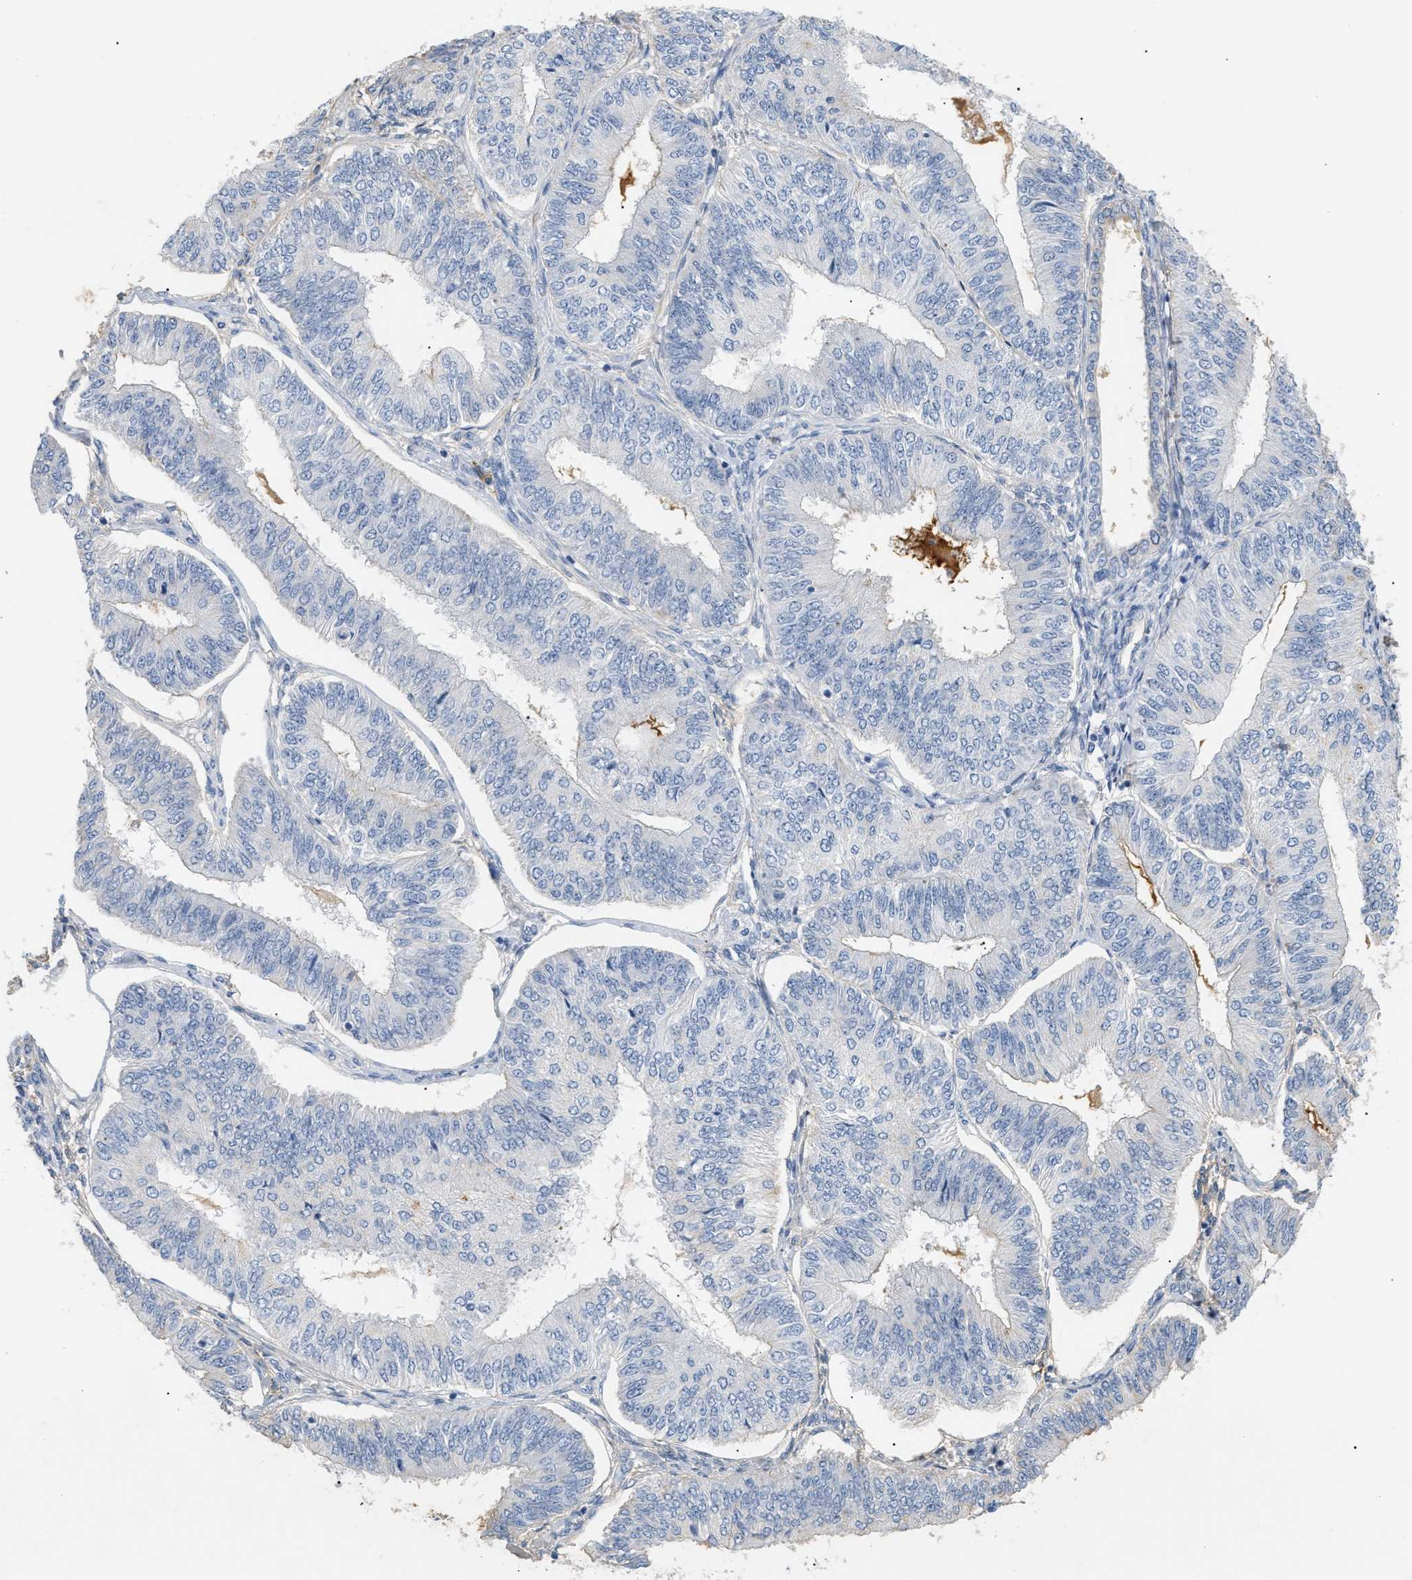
{"staining": {"intensity": "negative", "quantity": "none", "location": "none"}, "tissue": "endometrial cancer", "cell_type": "Tumor cells", "image_type": "cancer", "snomed": [{"axis": "morphology", "description": "Adenocarcinoma, NOS"}, {"axis": "topography", "description": "Endometrium"}], "caption": "Endometrial adenocarcinoma was stained to show a protein in brown. There is no significant positivity in tumor cells.", "gene": "CFH", "patient": {"sex": "female", "age": 58}}